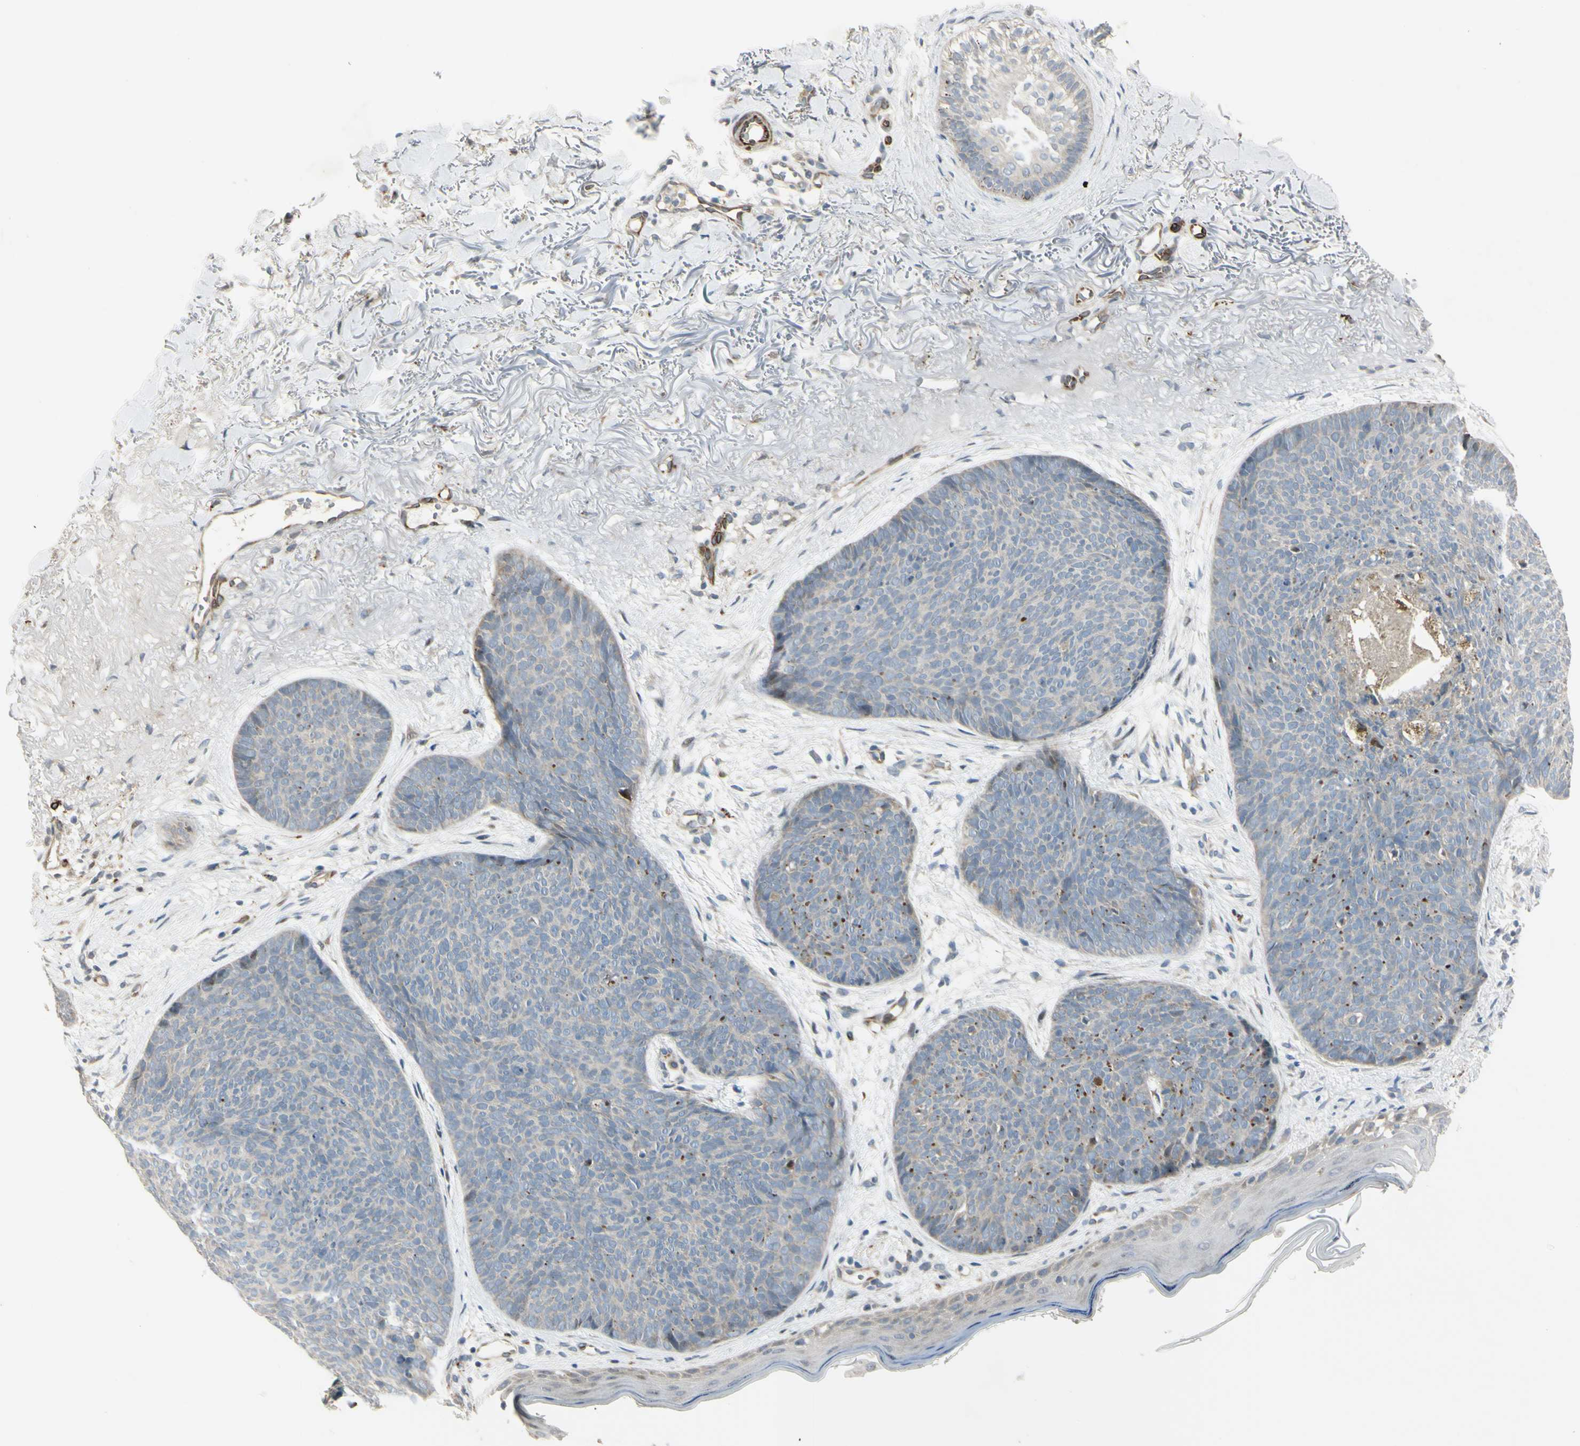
{"staining": {"intensity": "weak", "quantity": "<25%", "location": "cytoplasmic/membranous"}, "tissue": "skin cancer", "cell_type": "Tumor cells", "image_type": "cancer", "snomed": [{"axis": "morphology", "description": "Normal tissue, NOS"}, {"axis": "morphology", "description": "Basal cell carcinoma"}, {"axis": "topography", "description": "Skin"}], "caption": "The immunohistochemistry image has no significant staining in tumor cells of basal cell carcinoma (skin) tissue. (DAB immunohistochemistry, high magnification).", "gene": "NDFIP1", "patient": {"sex": "female", "age": 70}}